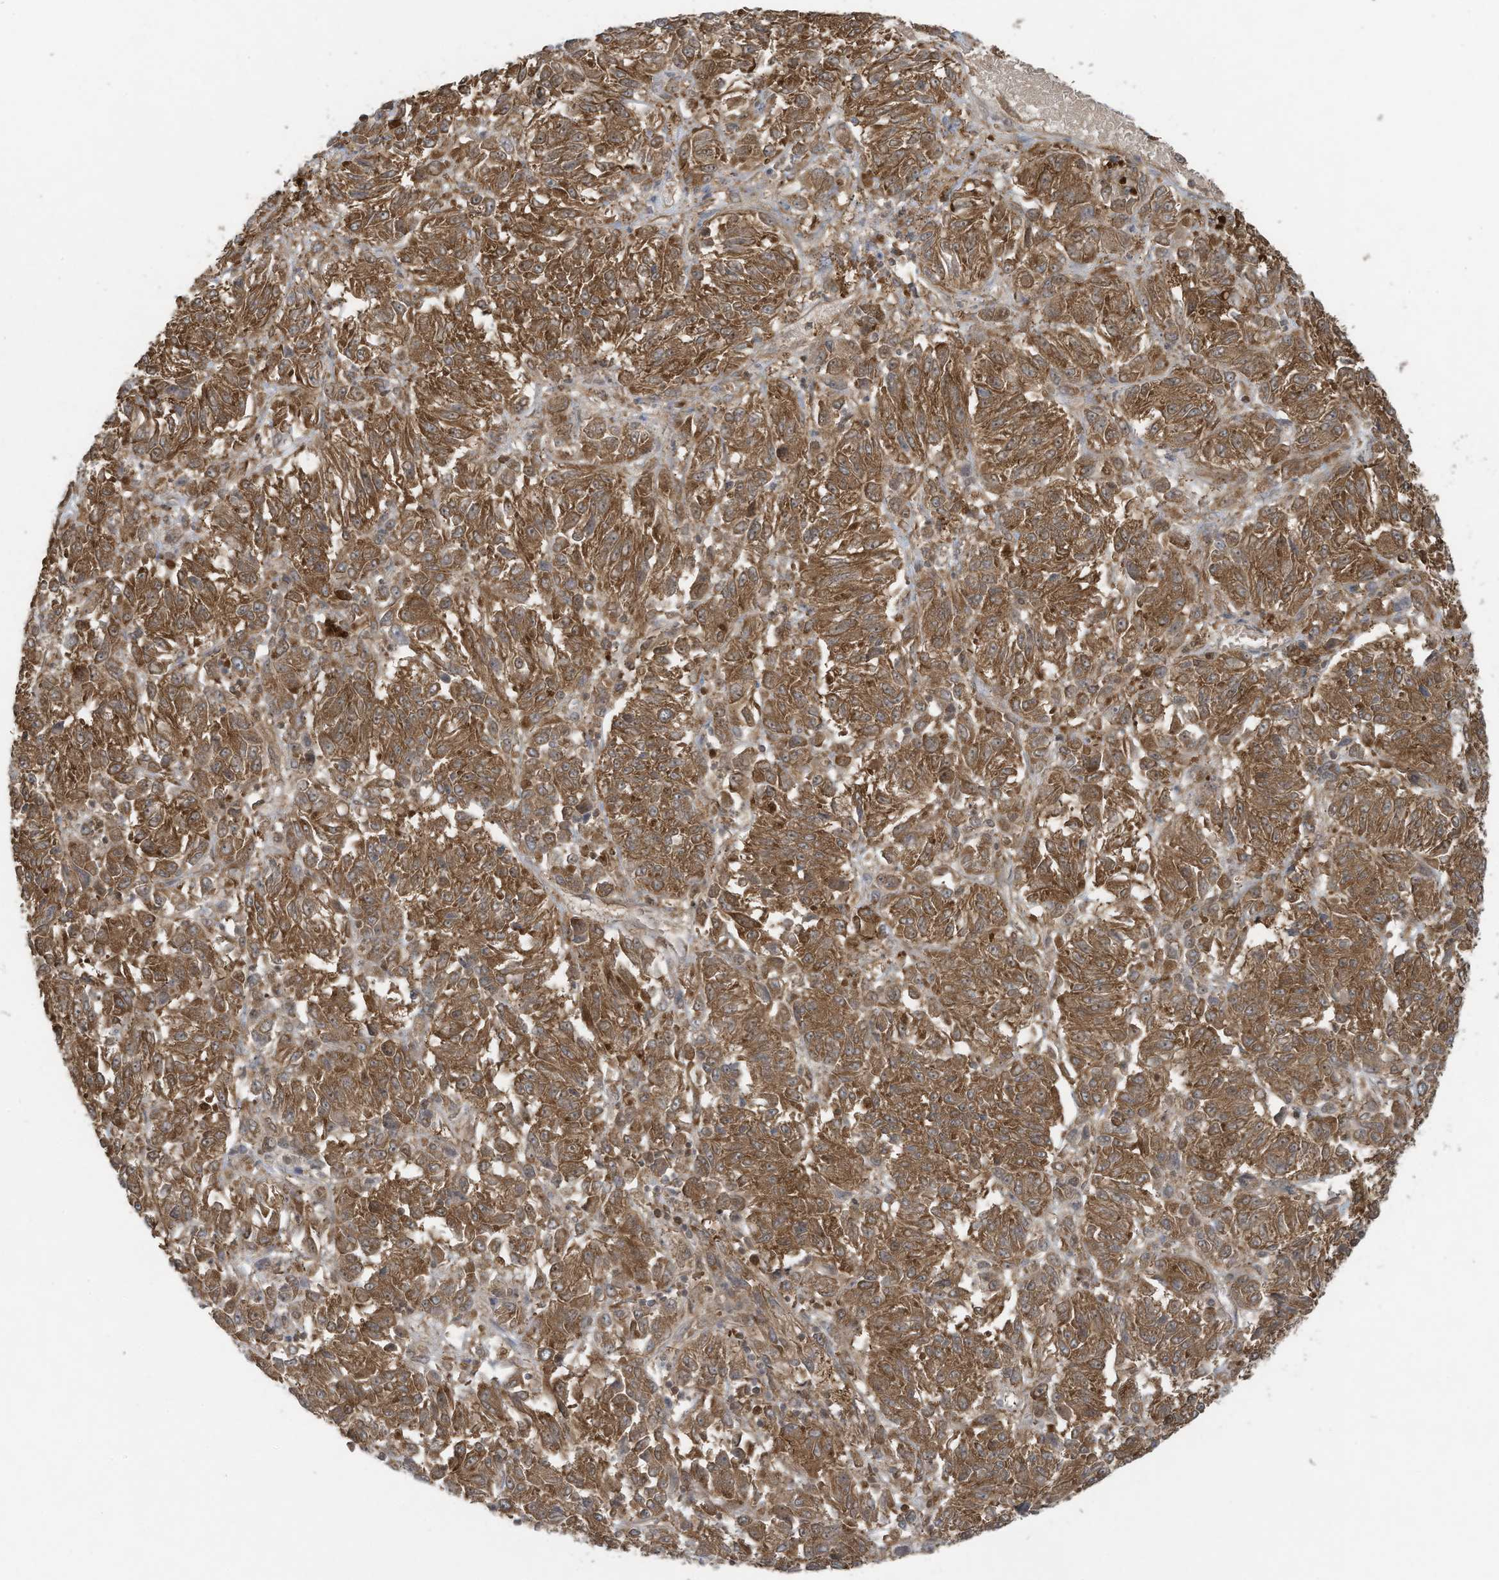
{"staining": {"intensity": "moderate", "quantity": ">75%", "location": "cytoplasmic/membranous"}, "tissue": "melanoma", "cell_type": "Tumor cells", "image_type": "cancer", "snomed": [{"axis": "morphology", "description": "Malignant melanoma, Metastatic site"}, {"axis": "topography", "description": "Lung"}], "caption": "Melanoma stained with DAB (3,3'-diaminobenzidine) IHC shows medium levels of moderate cytoplasmic/membranous staining in about >75% of tumor cells. (DAB (3,3'-diaminobenzidine) IHC, brown staining for protein, blue staining for nuclei).", "gene": "OLA1", "patient": {"sex": "male", "age": 64}}